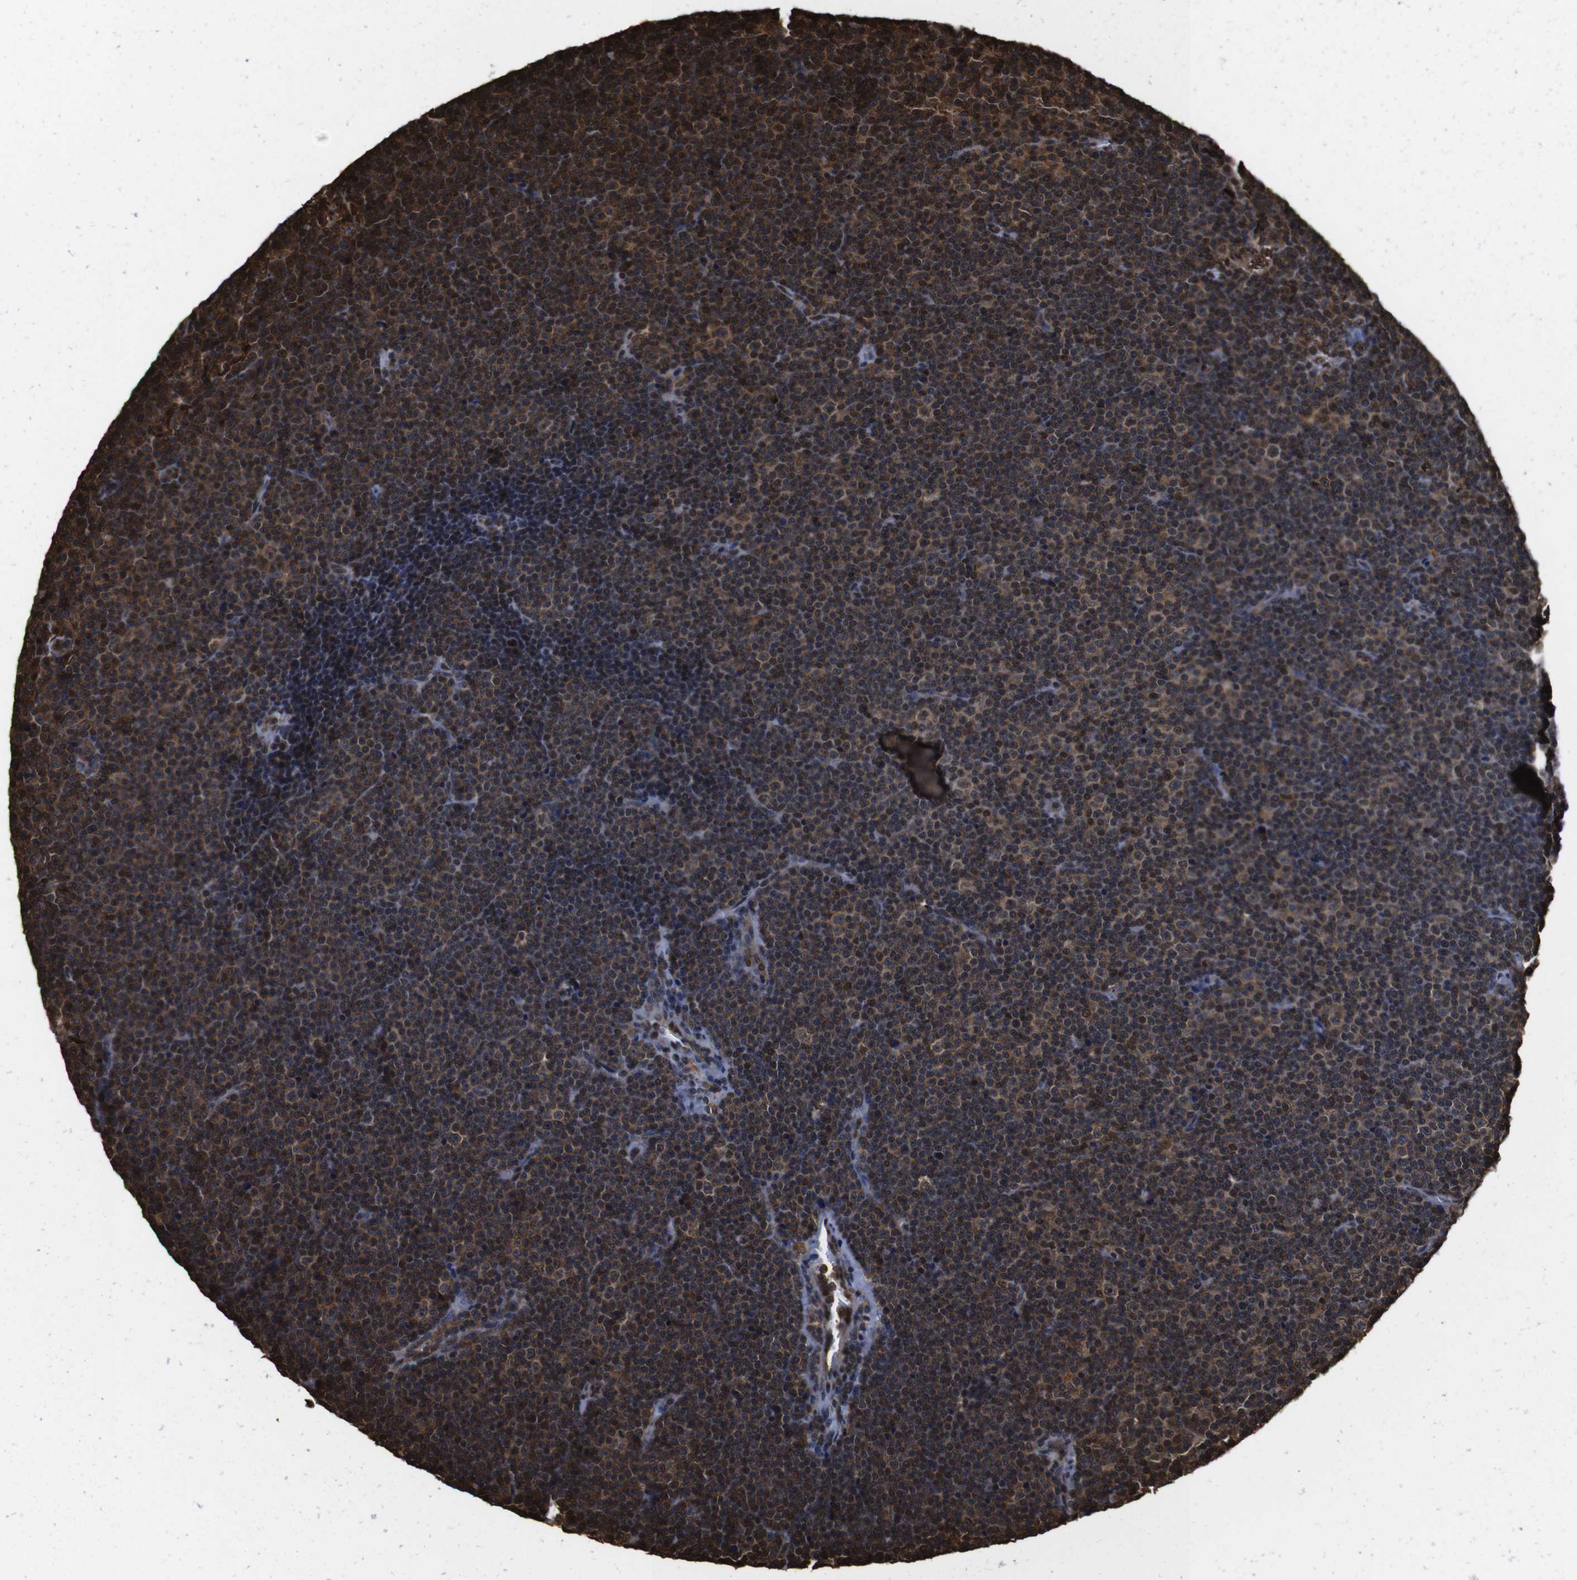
{"staining": {"intensity": "moderate", "quantity": ">75%", "location": "cytoplasmic/membranous,nuclear"}, "tissue": "lymphoma", "cell_type": "Tumor cells", "image_type": "cancer", "snomed": [{"axis": "morphology", "description": "Malignant lymphoma, non-Hodgkin's type, Low grade"}, {"axis": "topography", "description": "Lymph node"}], "caption": "Immunohistochemistry of human lymphoma displays medium levels of moderate cytoplasmic/membranous and nuclear expression in approximately >75% of tumor cells. The staining was performed using DAB (3,3'-diaminobenzidine), with brown indicating positive protein expression. Nuclei are stained blue with hematoxylin.", "gene": "VCP", "patient": {"sex": "female", "age": 67}}